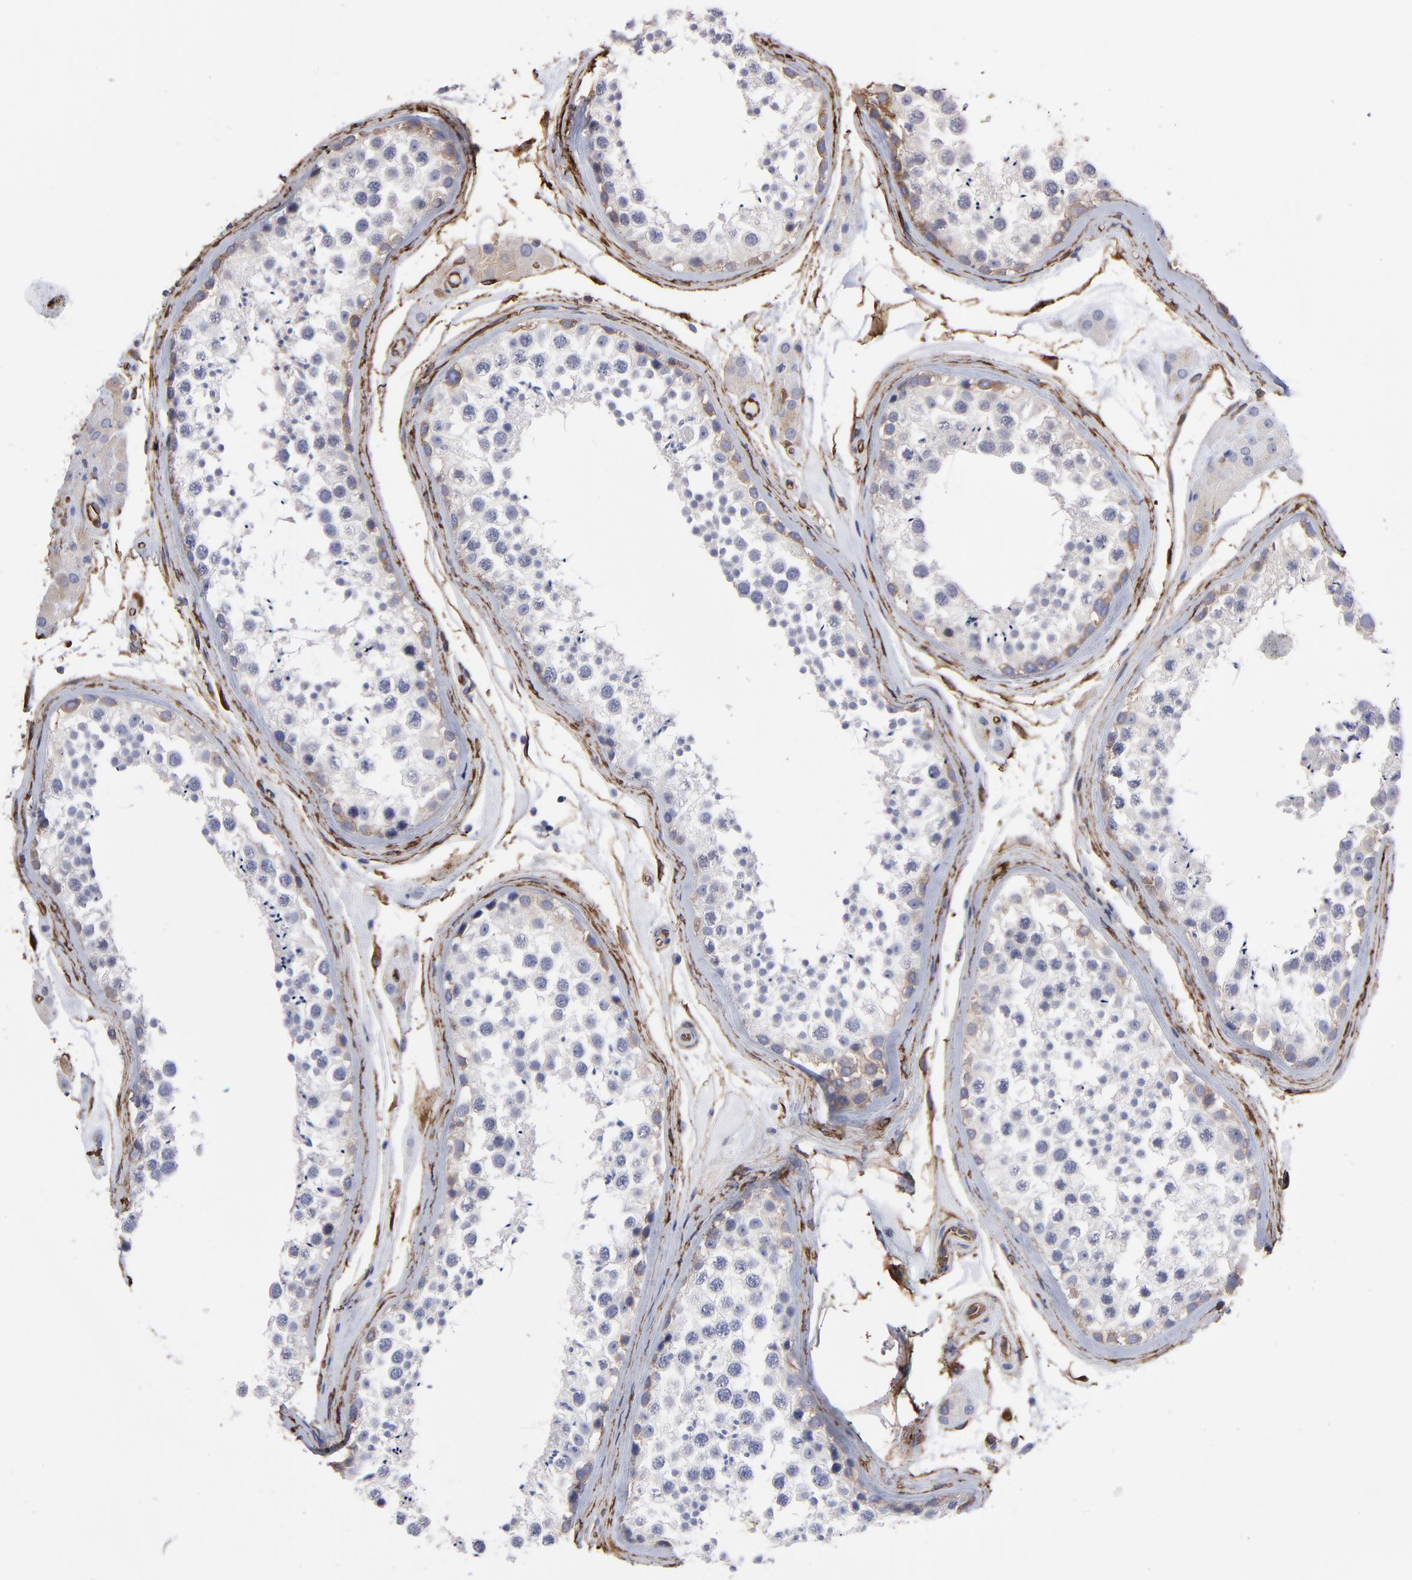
{"staining": {"intensity": "negative", "quantity": "none", "location": "none"}, "tissue": "testis", "cell_type": "Cells in seminiferous ducts", "image_type": "normal", "snomed": [{"axis": "morphology", "description": "Normal tissue, NOS"}, {"axis": "topography", "description": "Testis"}], "caption": "Immunohistochemistry image of benign human testis stained for a protein (brown), which shows no positivity in cells in seminiferous ducts. Brightfield microscopy of immunohistochemistry stained with DAB (3,3'-diaminobenzidine) (brown) and hematoxylin (blue), captured at high magnification.", "gene": "CILP", "patient": {"sex": "male", "age": 46}}